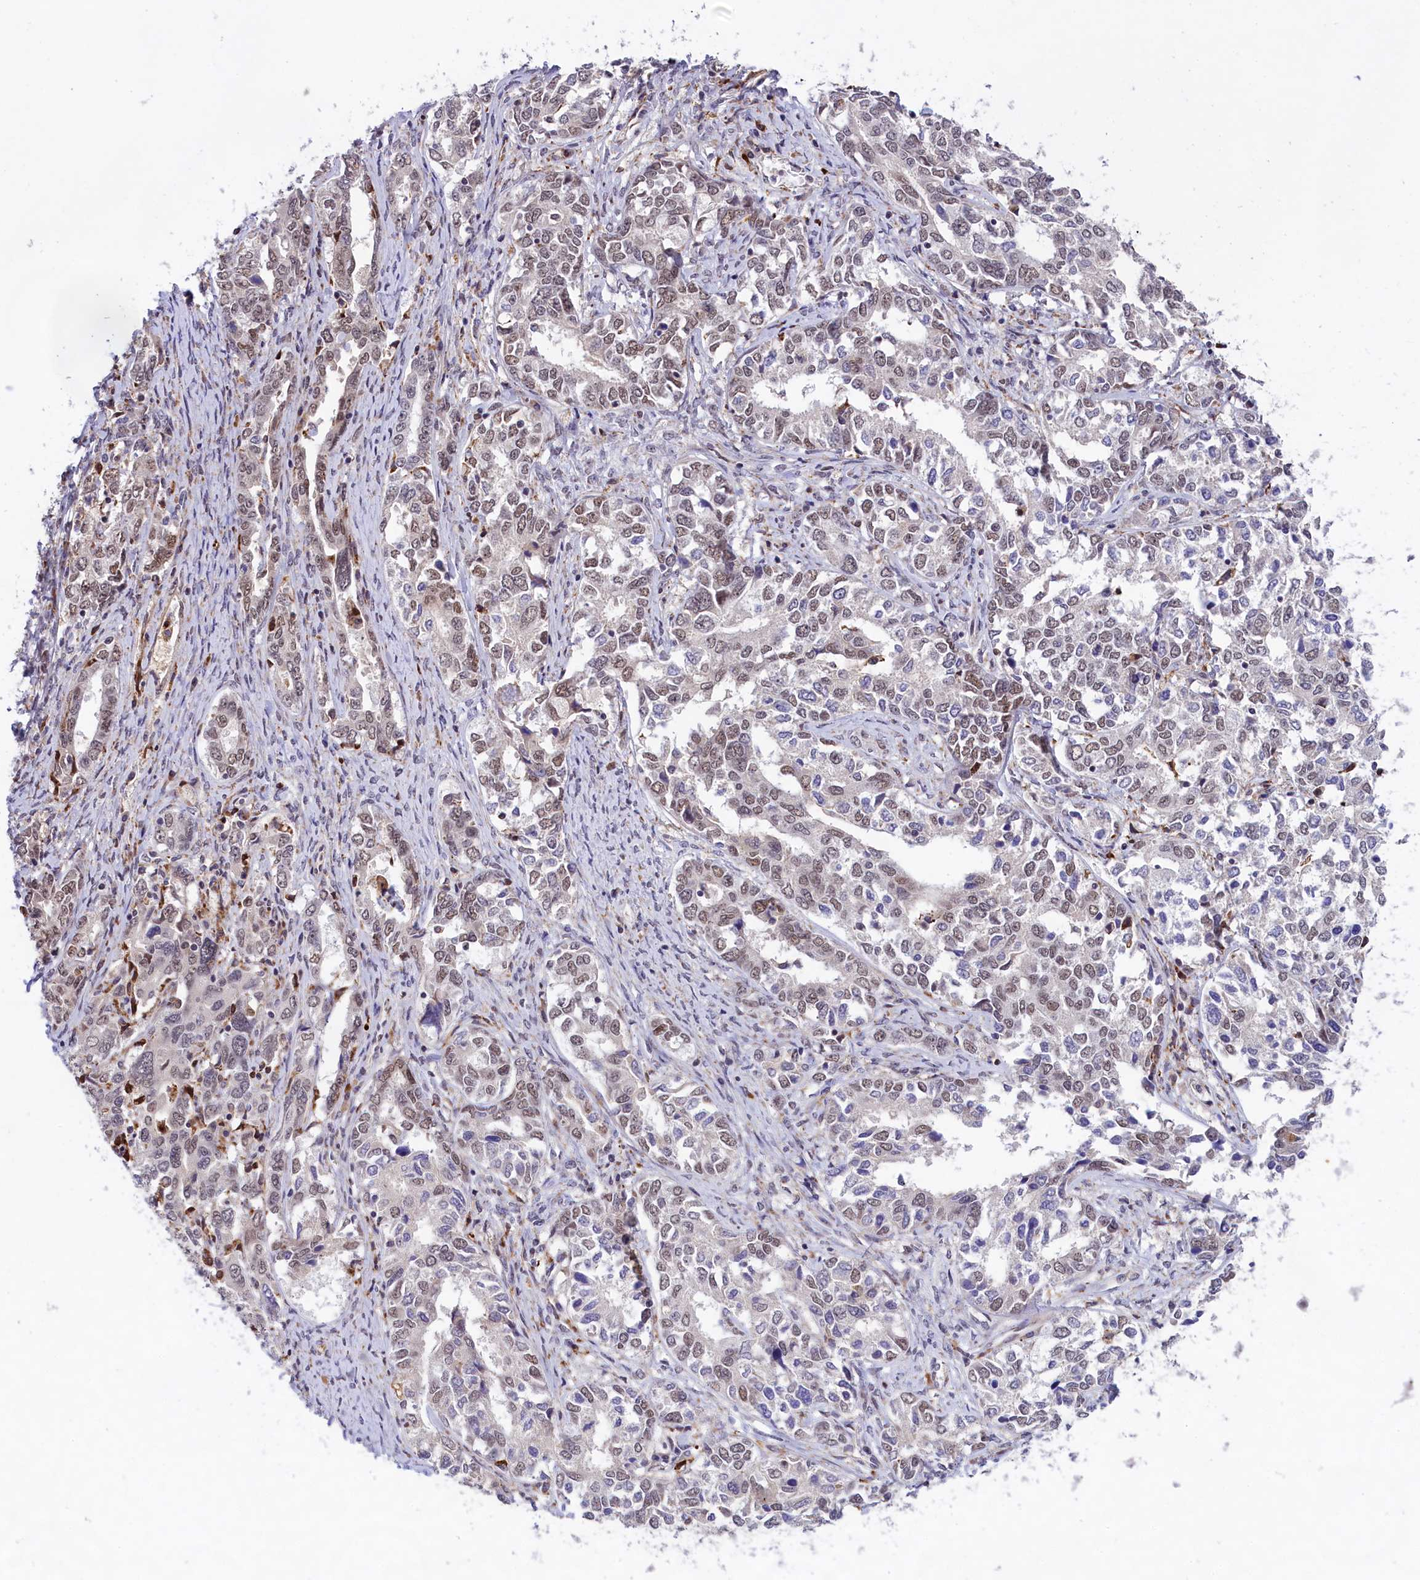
{"staining": {"intensity": "weak", "quantity": "25%-75%", "location": "nuclear"}, "tissue": "ovarian cancer", "cell_type": "Tumor cells", "image_type": "cancer", "snomed": [{"axis": "morphology", "description": "Carcinoma, endometroid"}, {"axis": "topography", "description": "Ovary"}], "caption": "IHC image of neoplastic tissue: ovarian cancer (endometroid carcinoma) stained using immunohistochemistry shows low levels of weak protein expression localized specifically in the nuclear of tumor cells, appearing as a nuclear brown color.", "gene": "FBXO45", "patient": {"sex": "female", "age": 62}}